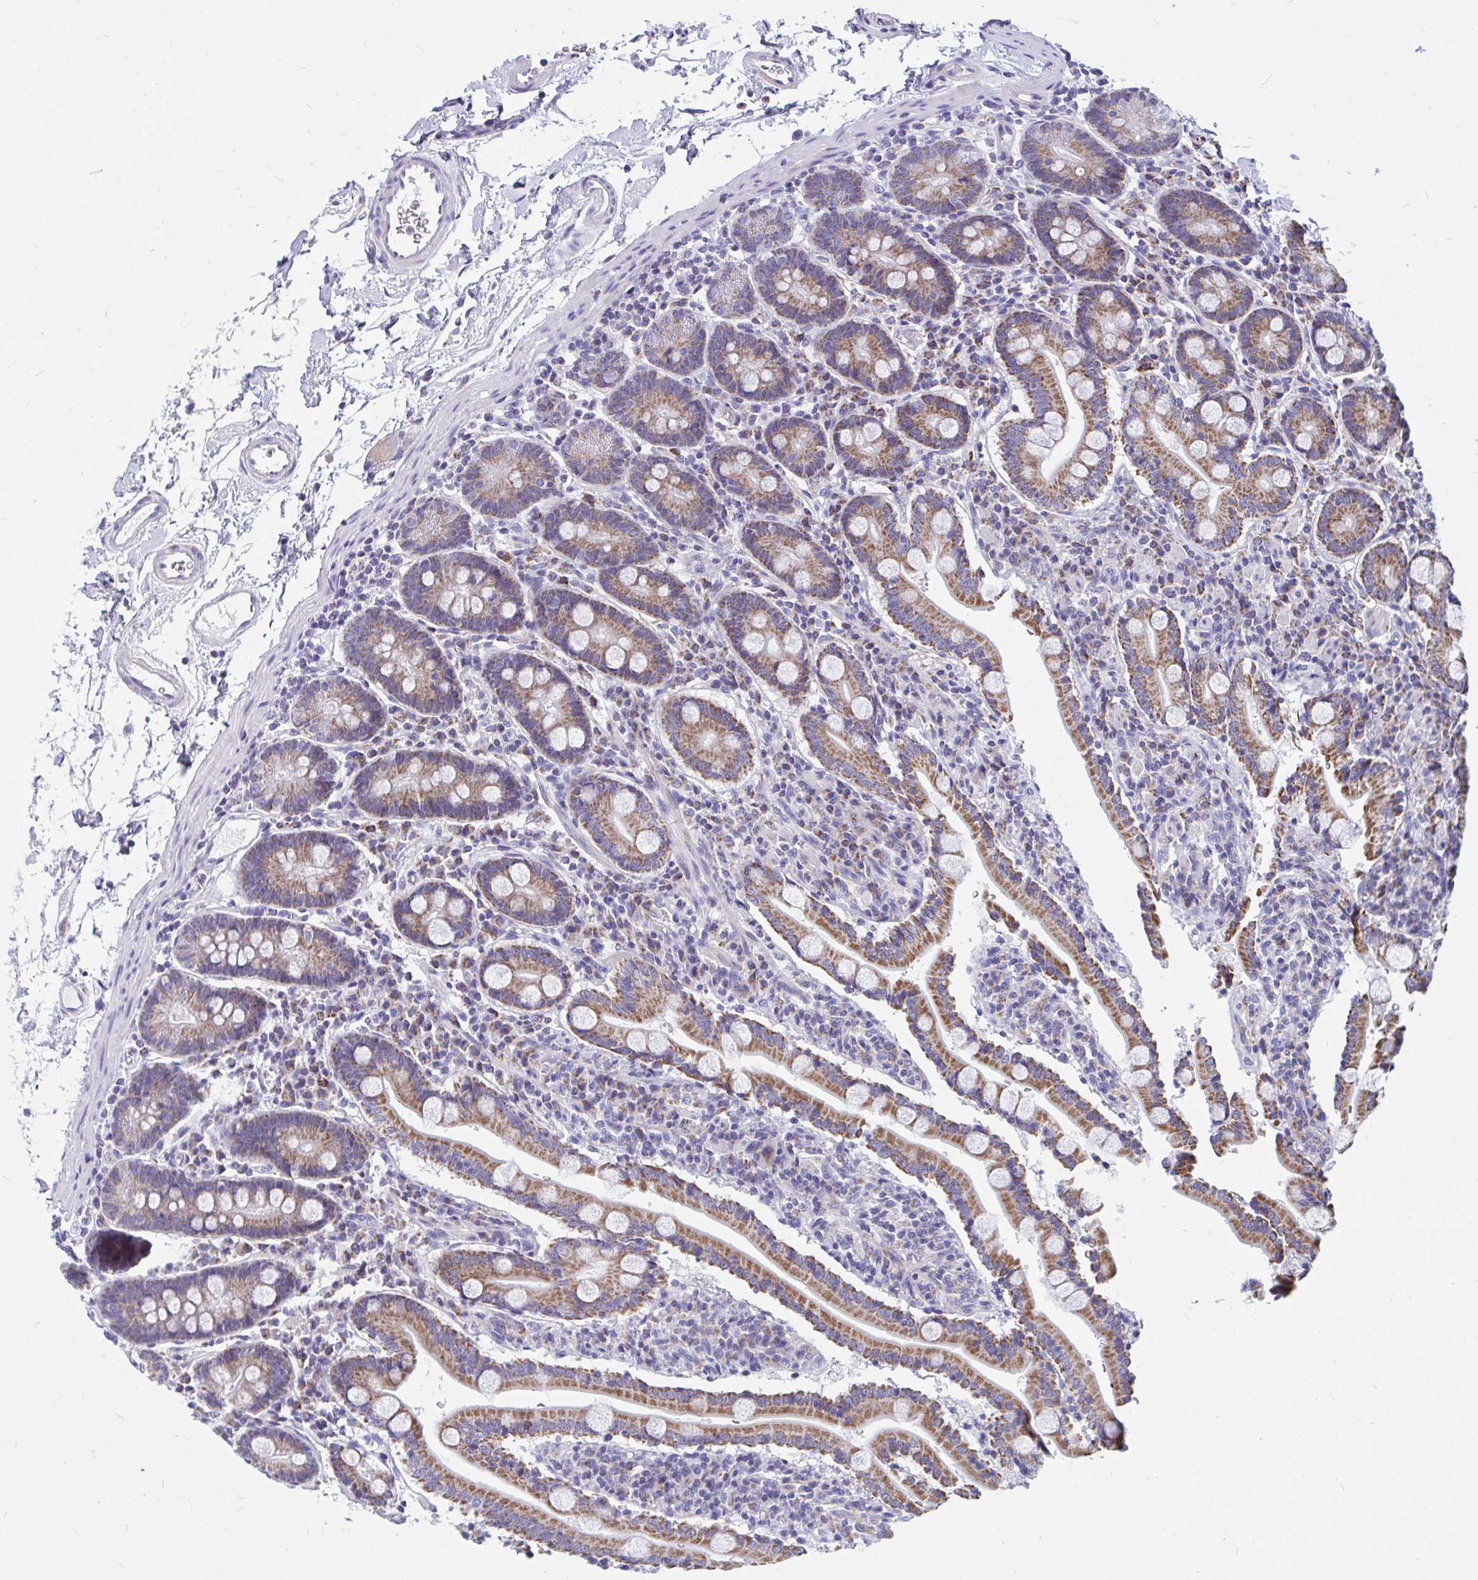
{"staining": {"intensity": "strong", "quantity": ">75%", "location": "cytoplasmic/membranous"}, "tissue": "duodenum", "cell_type": "Glandular cells", "image_type": "normal", "snomed": [{"axis": "morphology", "description": "Normal tissue, NOS"}, {"axis": "topography", "description": "Duodenum"}], "caption": "Brown immunohistochemical staining in normal human duodenum reveals strong cytoplasmic/membranous staining in approximately >75% of glandular cells. (DAB = brown stain, brightfield microscopy at high magnification).", "gene": "OR13A1", "patient": {"sex": "male", "age": 35}}